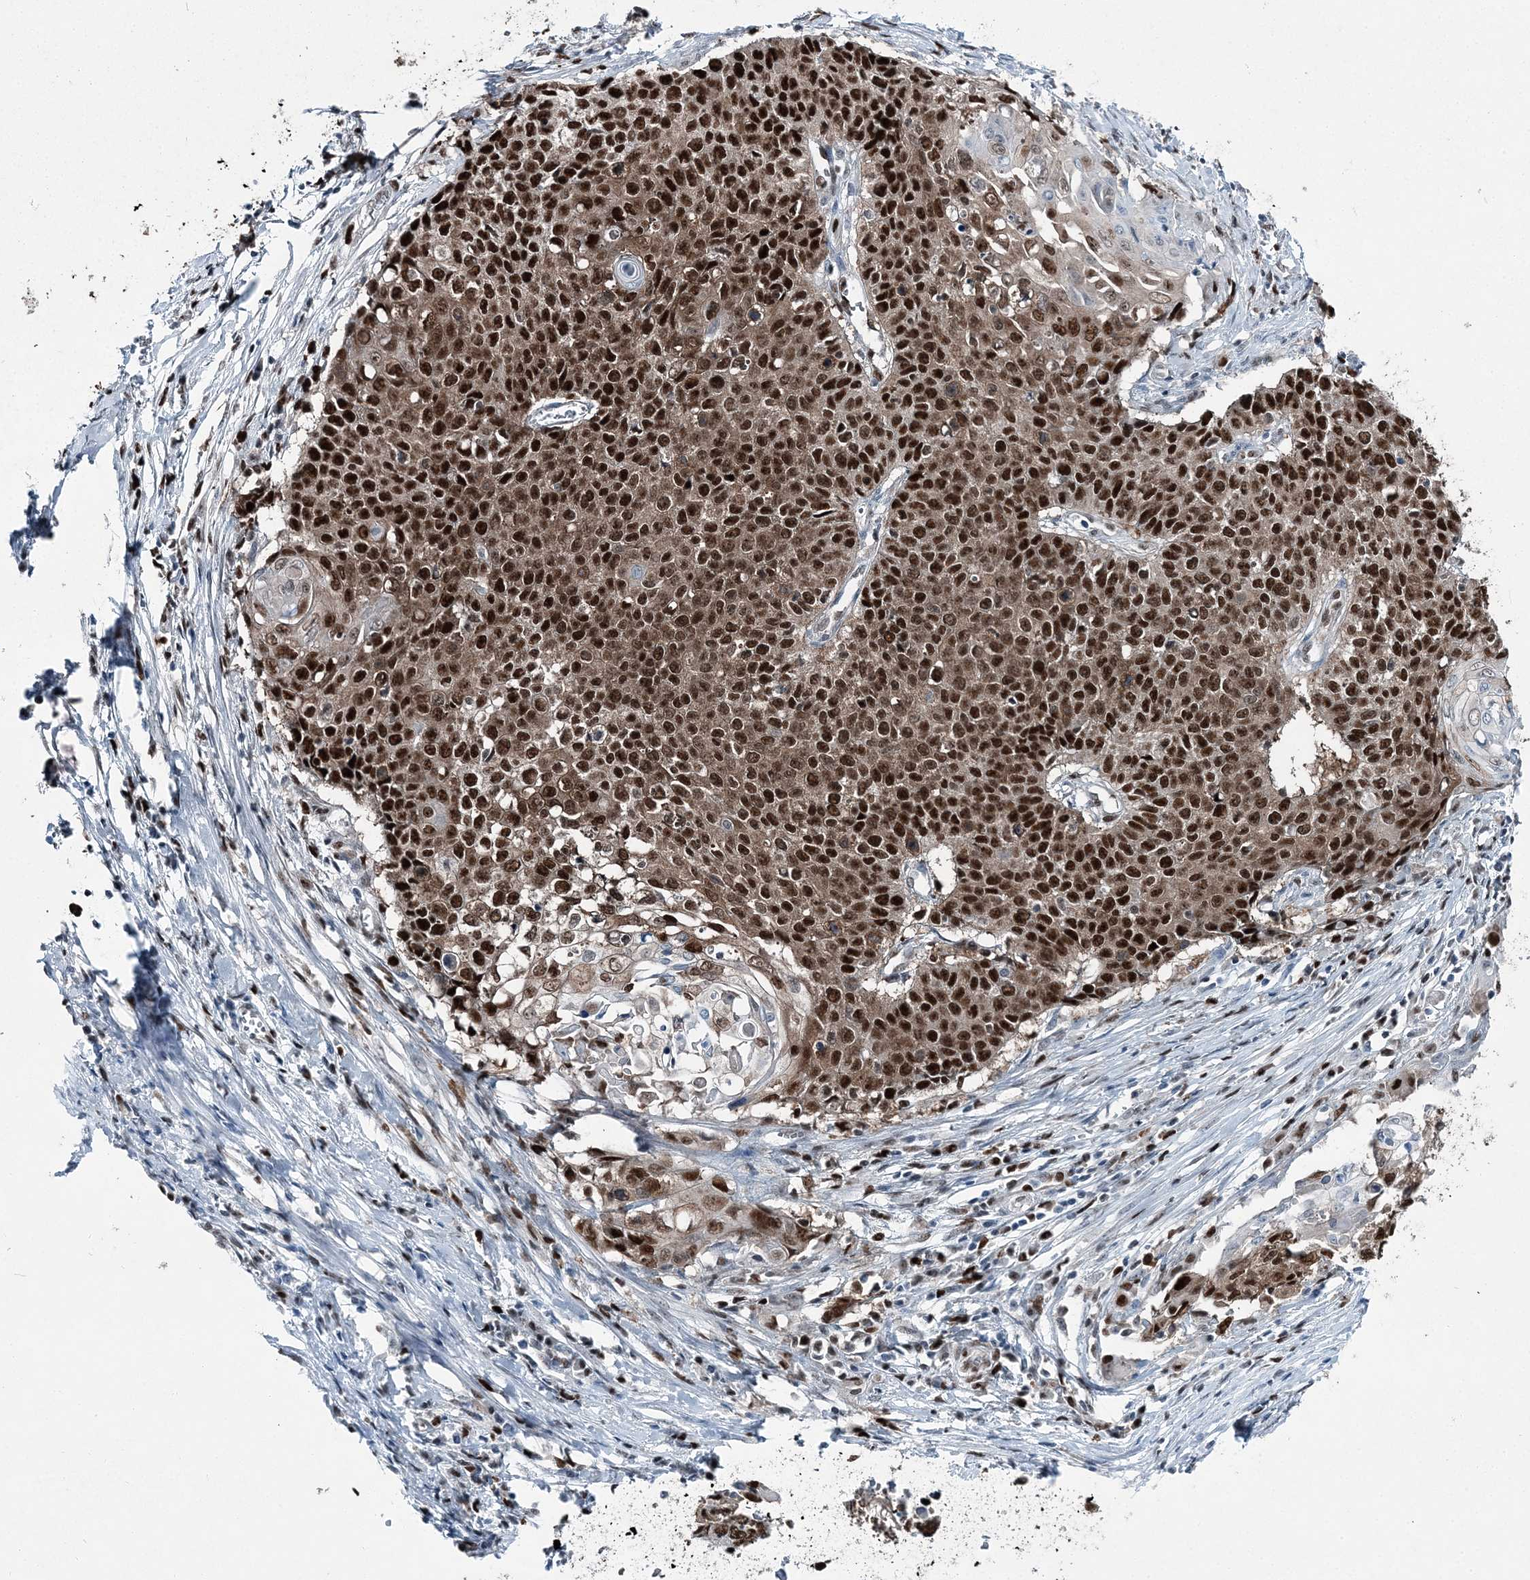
{"staining": {"intensity": "strong", "quantity": ">75%", "location": "nuclear"}, "tissue": "cervical cancer", "cell_type": "Tumor cells", "image_type": "cancer", "snomed": [{"axis": "morphology", "description": "Squamous cell carcinoma, NOS"}, {"axis": "topography", "description": "Cervix"}], "caption": "Protein expression analysis of squamous cell carcinoma (cervical) demonstrates strong nuclear expression in about >75% of tumor cells.", "gene": "HAT1", "patient": {"sex": "female", "age": 39}}